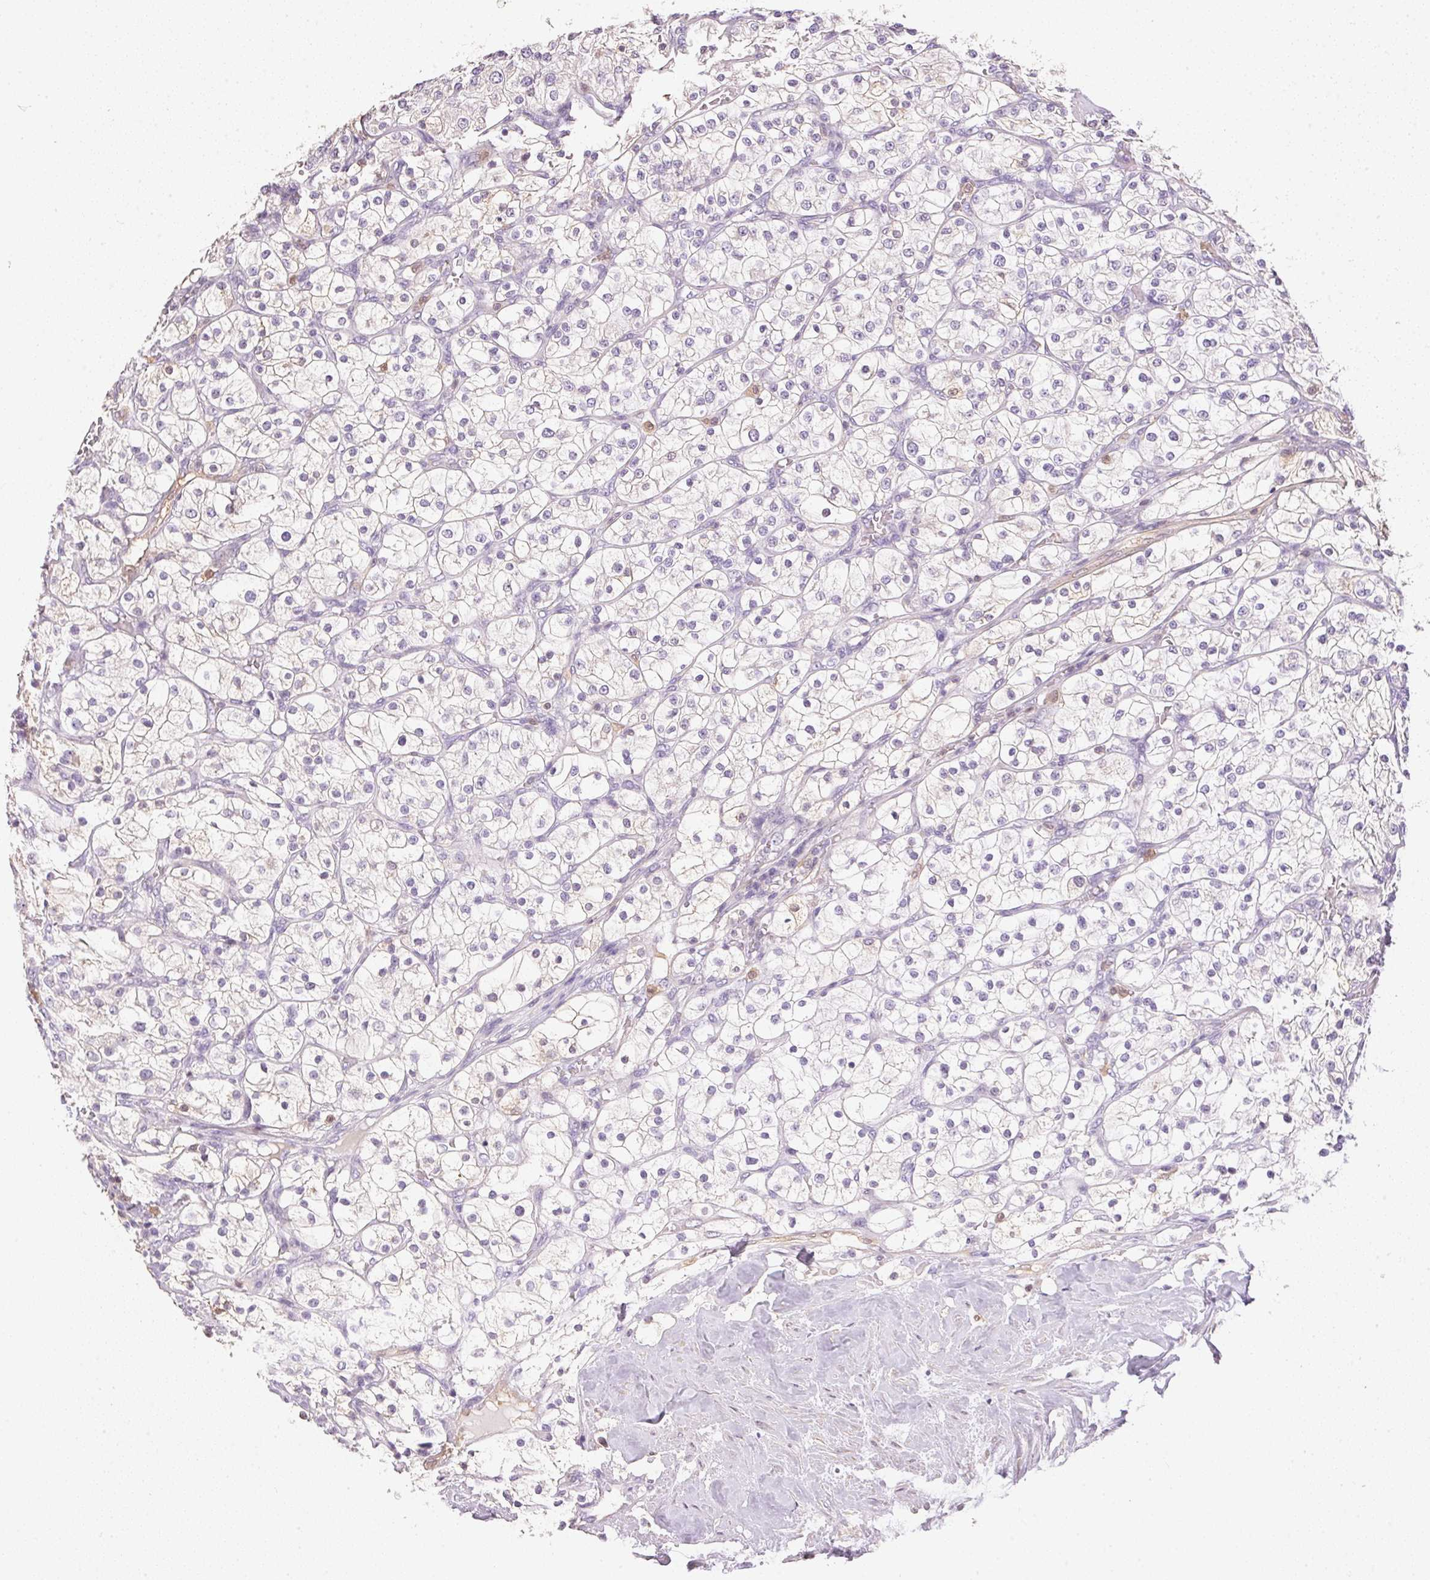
{"staining": {"intensity": "negative", "quantity": "none", "location": "none"}, "tissue": "renal cancer", "cell_type": "Tumor cells", "image_type": "cancer", "snomed": [{"axis": "morphology", "description": "Adenocarcinoma, NOS"}, {"axis": "topography", "description": "Kidney"}], "caption": "Tumor cells show no significant positivity in renal cancer.", "gene": "S100A3", "patient": {"sex": "male", "age": 80}}